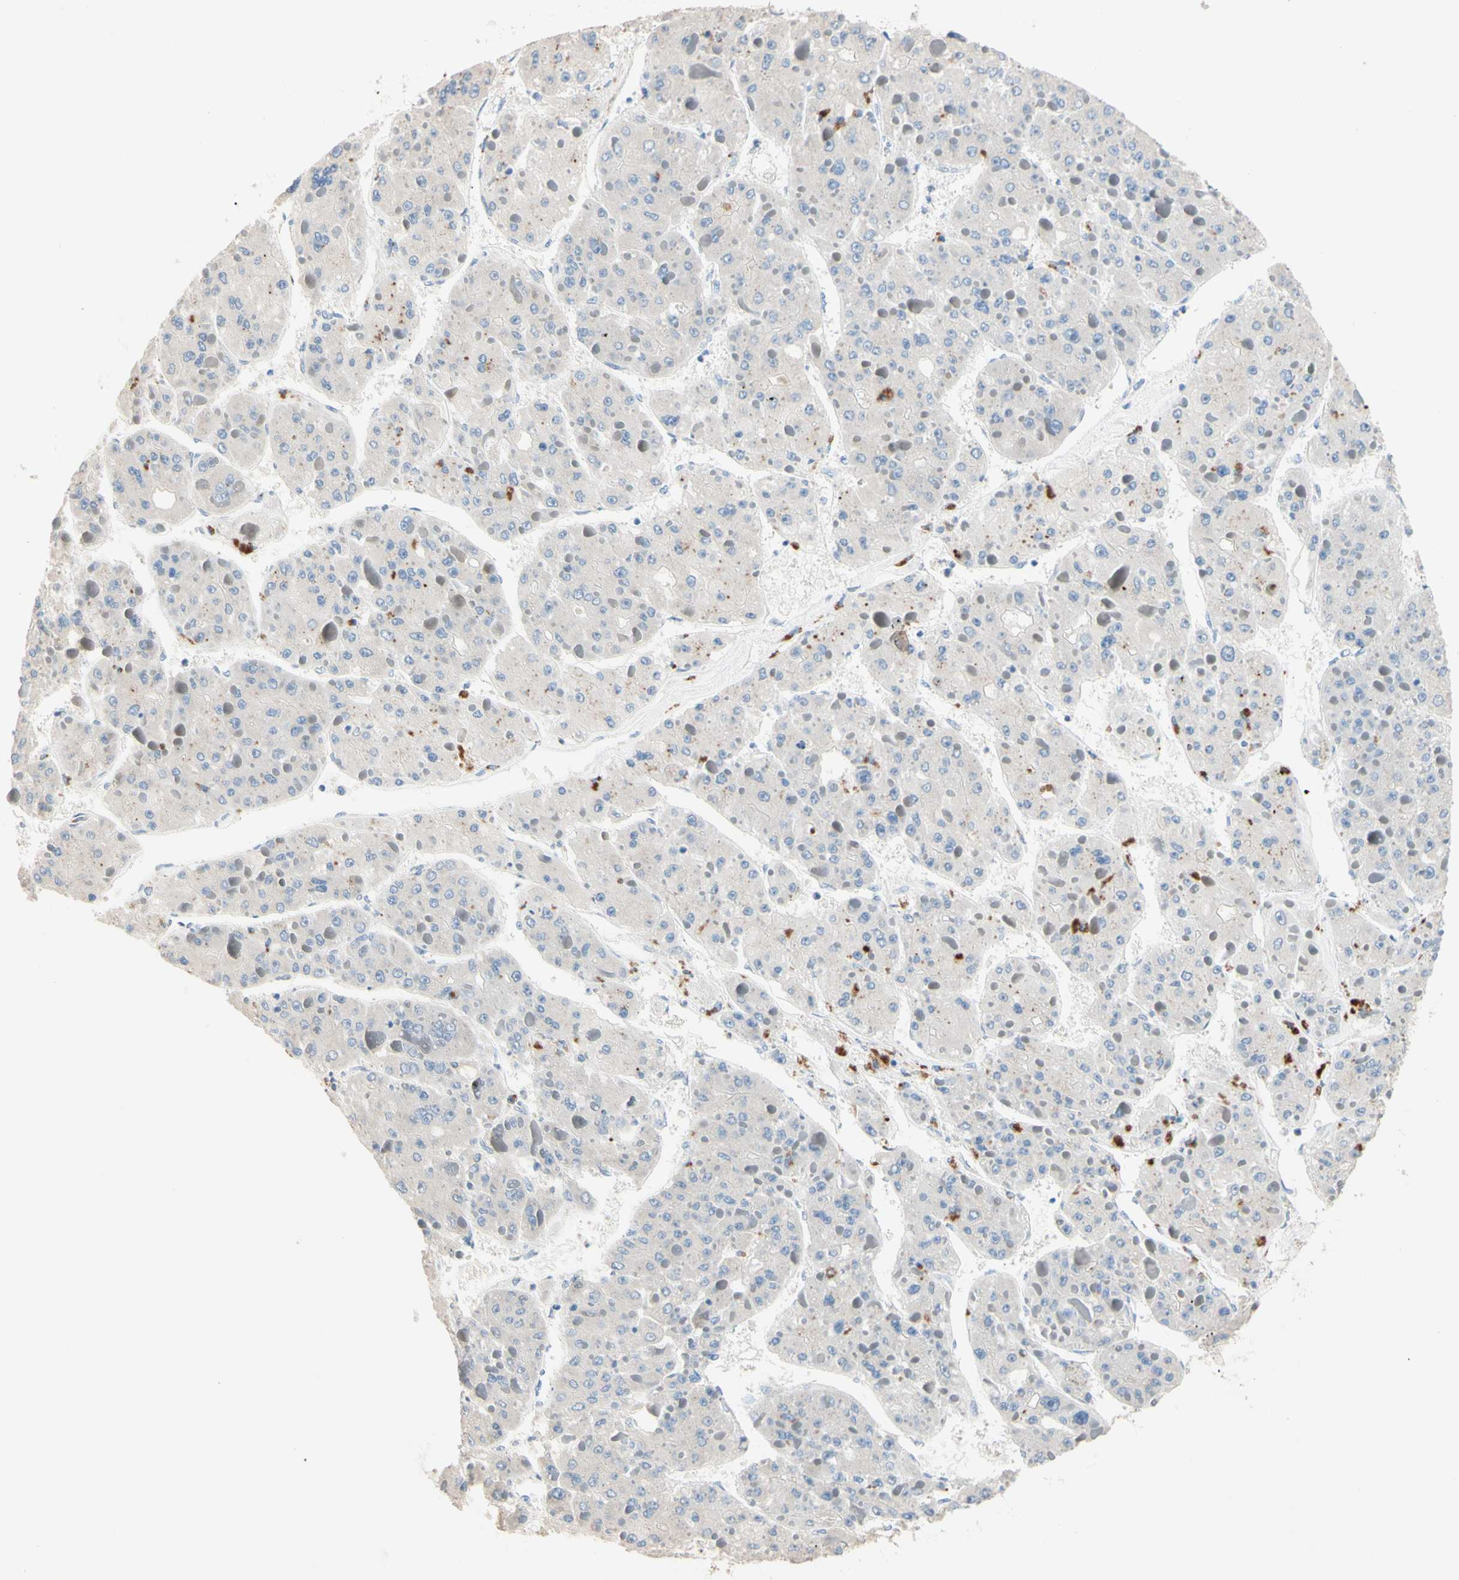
{"staining": {"intensity": "negative", "quantity": "none", "location": "none"}, "tissue": "liver cancer", "cell_type": "Tumor cells", "image_type": "cancer", "snomed": [{"axis": "morphology", "description": "Carcinoma, Hepatocellular, NOS"}, {"axis": "topography", "description": "Liver"}], "caption": "Immunohistochemistry of human liver cancer (hepatocellular carcinoma) exhibits no expression in tumor cells.", "gene": "CDON", "patient": {"sex": "female", "age": 73}}